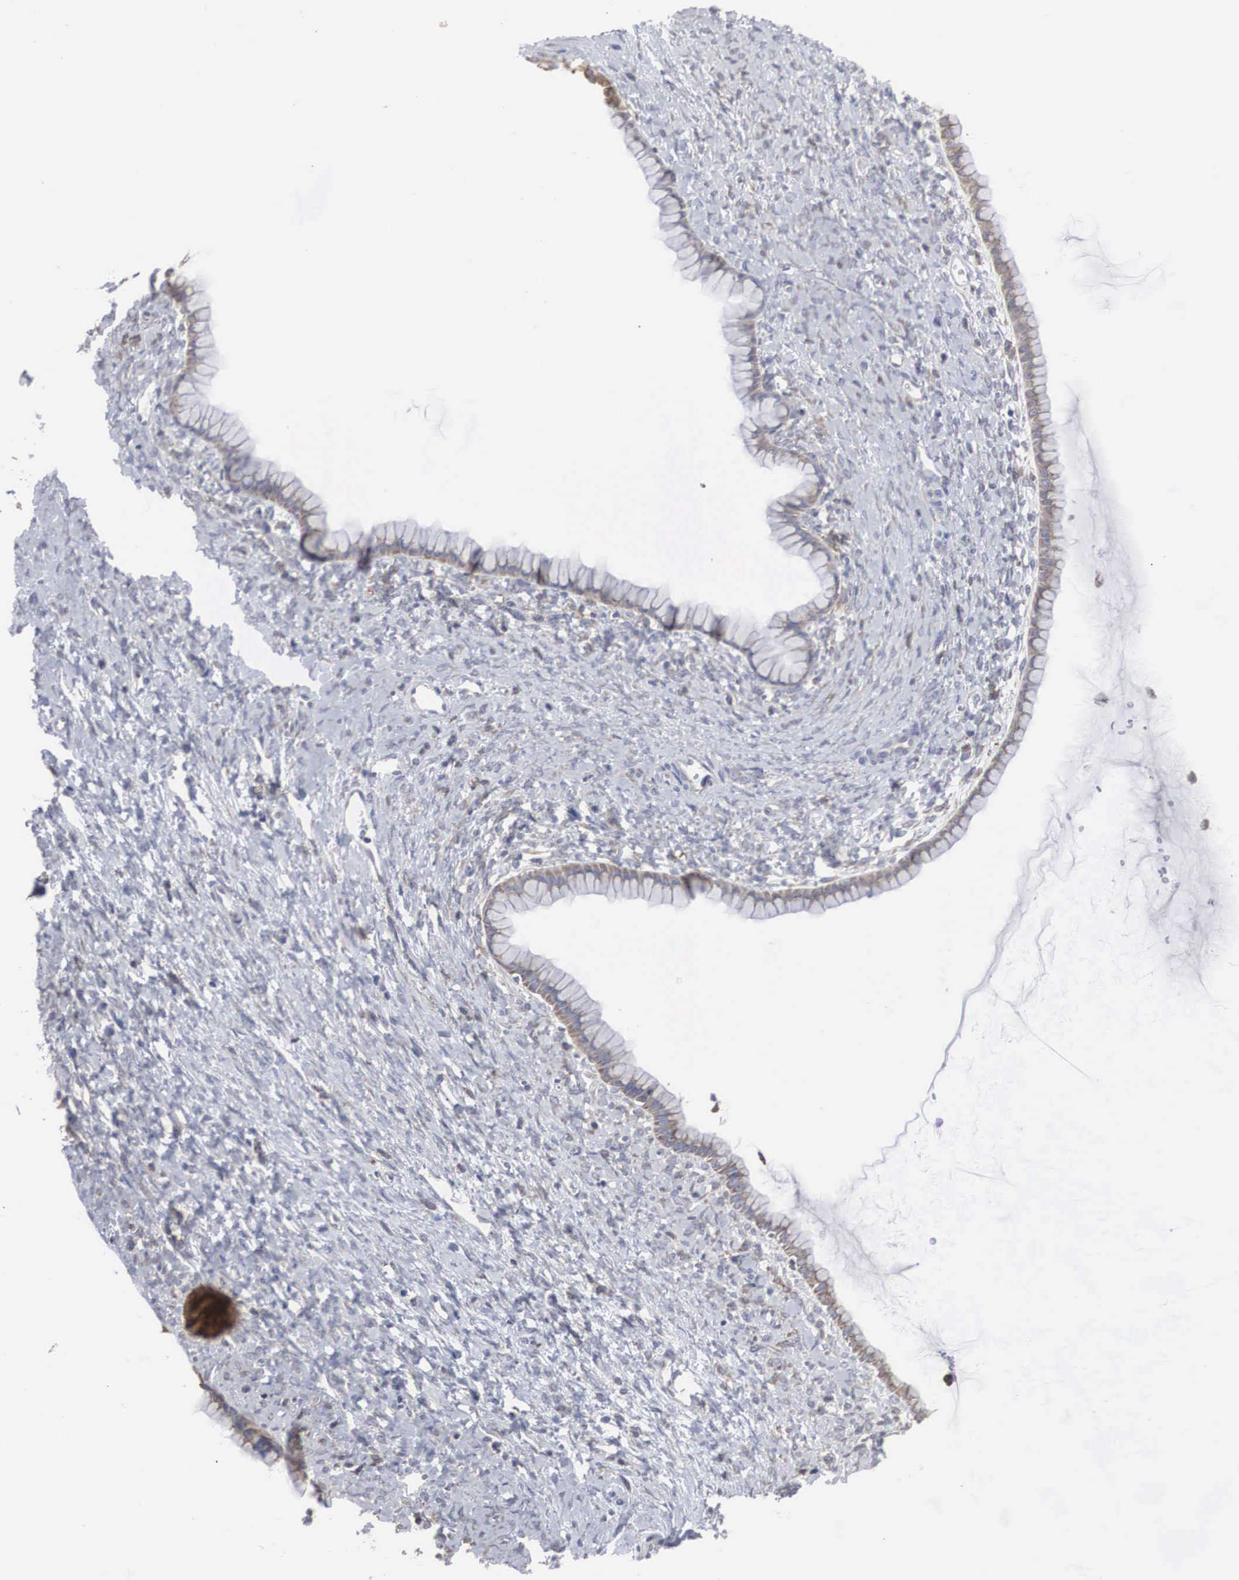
{"staining": {"intensity": "weak", "quantity": "25%-75%", "location": "cytoplasmic/membranous"}, "tissue": "ovarian cancer", "cell_type": "Tumor cells", "image_type": "cancer", "snomed": [{"axis": "morphology", "description": "Cystadenocarcinoma, mucinous, NOS"}, {"axis": "topography", "description": "Ovary"}], "caption": "Tumor cells exhibit low levels of weak cytoplasmic/membranous positivity in about 25%-75% of cells in ovarian cancer (mucinous cystadenocarcinoma).", "gene": "MIA2", "patient": {"sex": "female", "age": 25}}